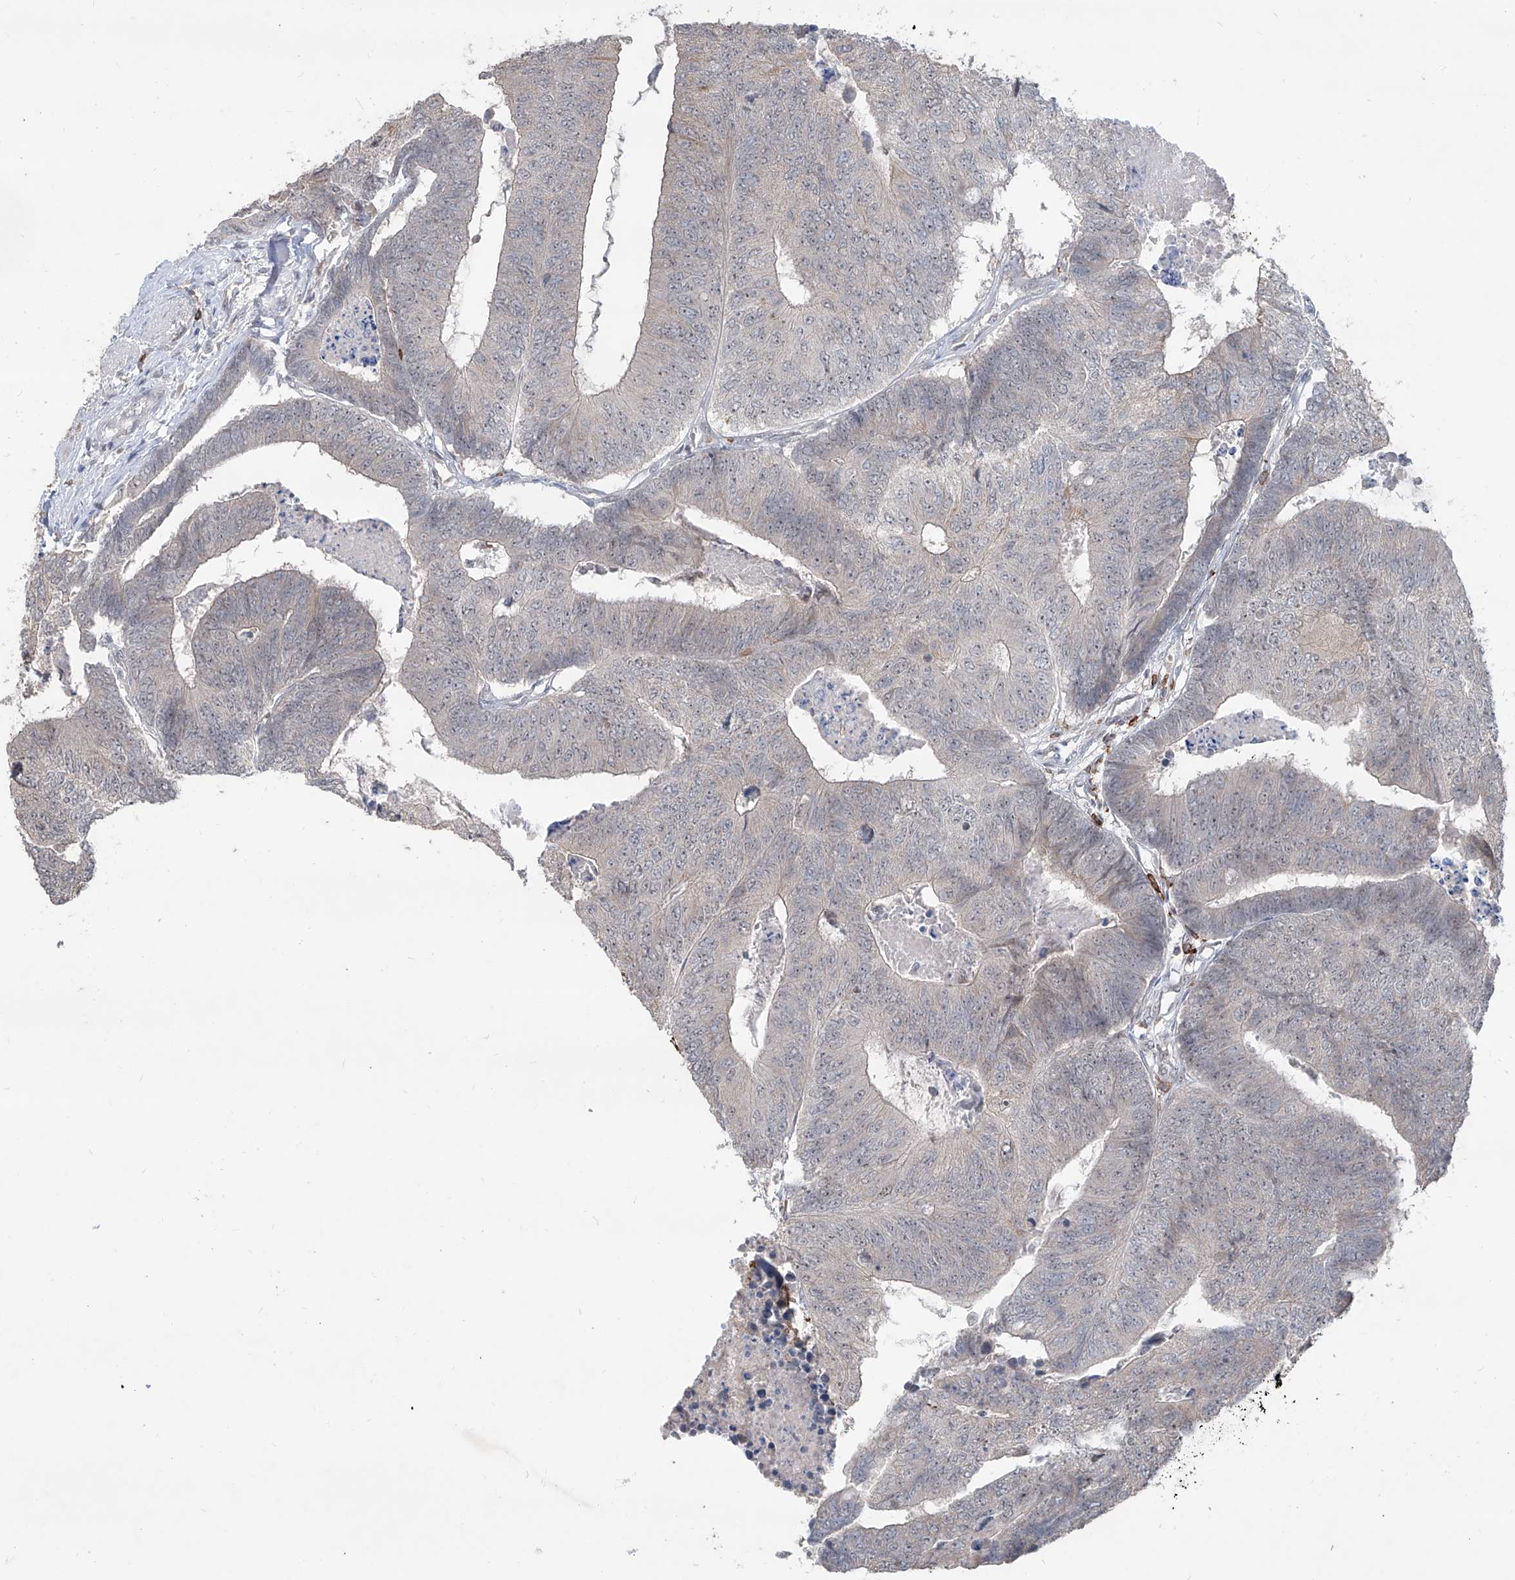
{"staining": {"intensity": "negative", "quantity": "none", "location": "none"}, "tissue": "colorectal cancer", "cell_type": "Tumor cells", "image_type": "cancer", "snomed": [{"axis": "morphology", "description": "Adenocarcinoma, NOS"}, {"axis": "topography", "description": "Colon"}], "caption": "A micrograph of colorectal cancer stained for a protein displays no brown staining in tumor cells. (DAB immunohistochemistry with hematoxylin counter stain).", "gene": "ZBTB48", "patient": {"sex": "female", "age": 67}}